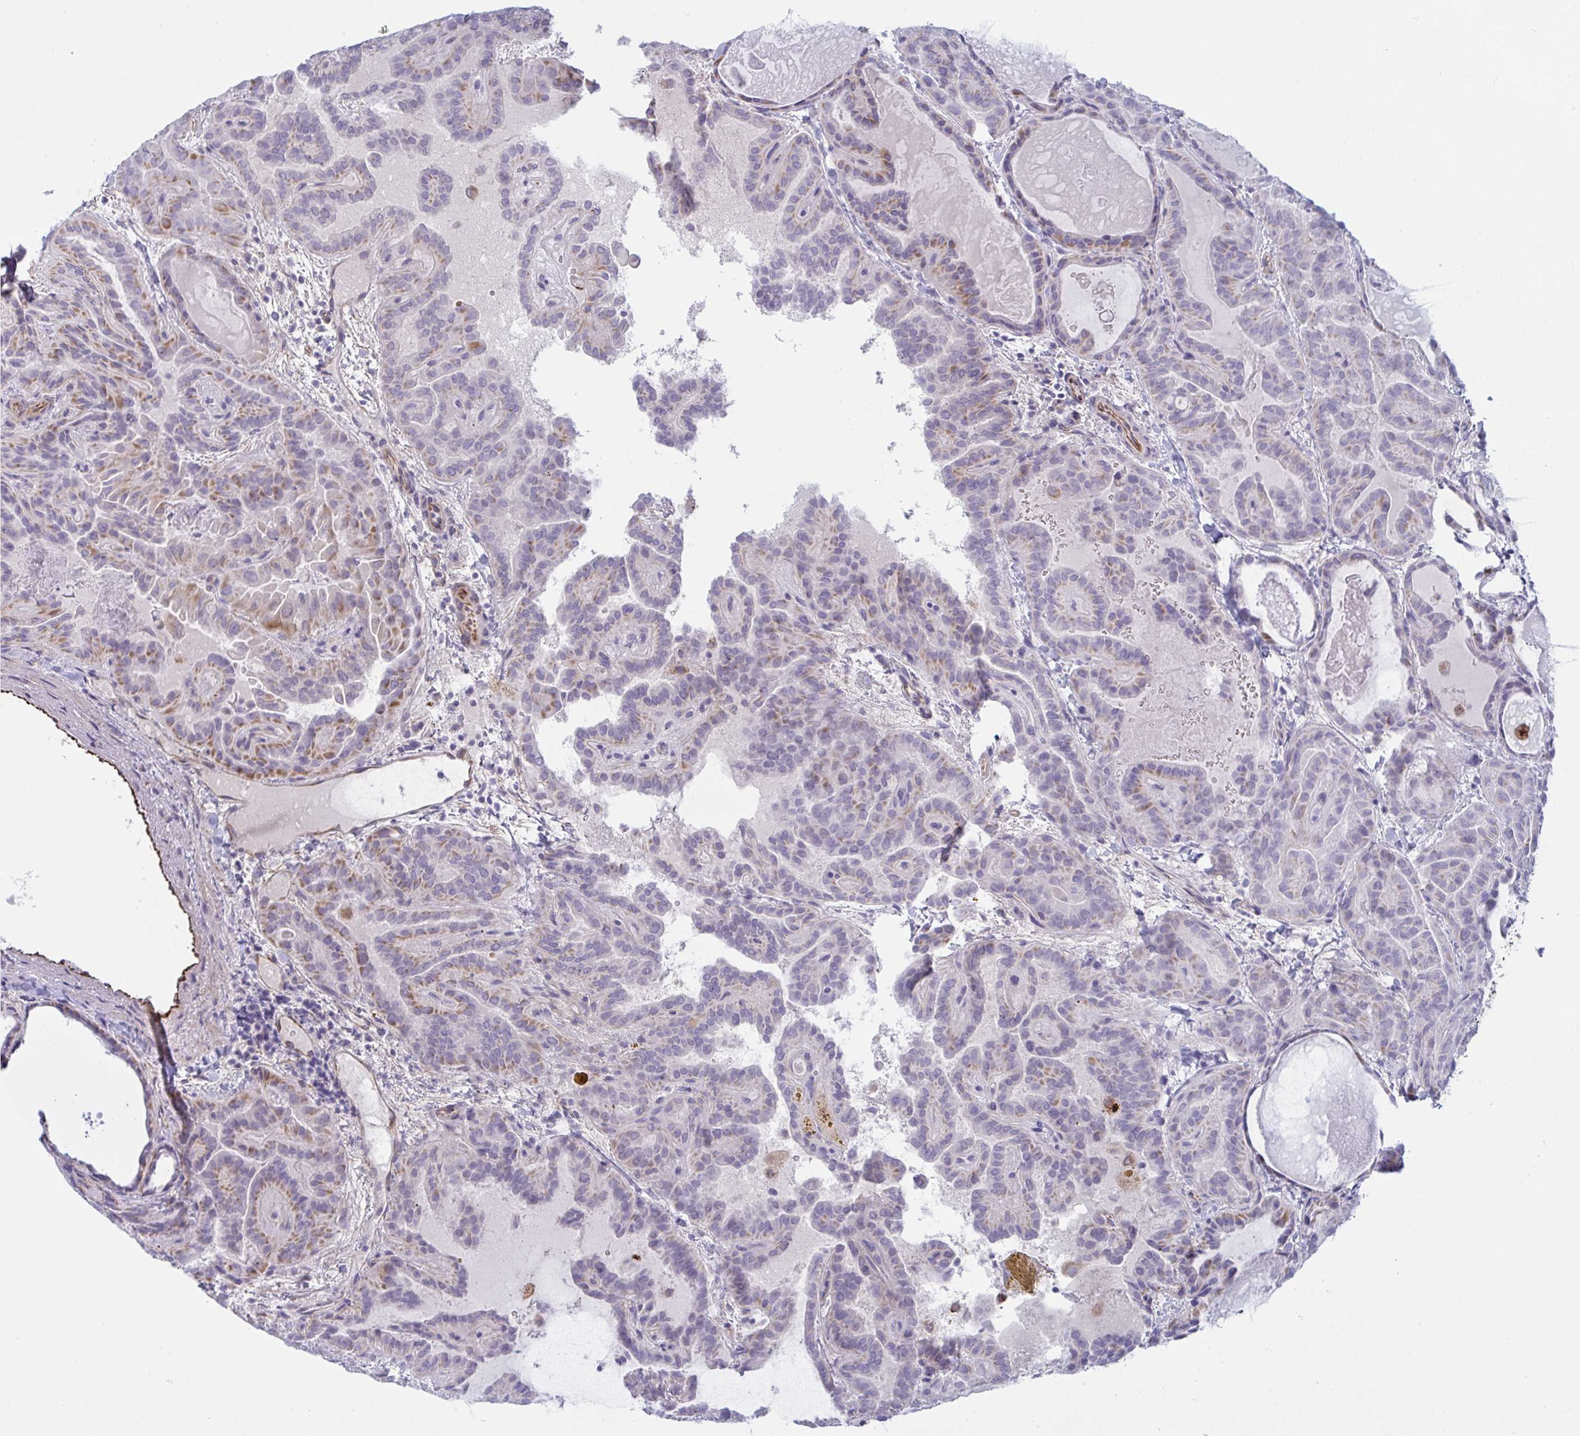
{"staining": {"intensity": "moderate", "quantity": "25%-75%", "location": "cytoplasmic/membranous"}, "tissue": "thyroid cancer", "cell_type": "Tumor cells", "image_type": "cancer", "snomed": [{"axis": "morphology", "description": "Papillary adenocarcinoma, NOS"}, {"axis": "topography", "description": "Thyroid gland"}], "caption": "Brown immunohistochemical staining in thyroid papillary adenocarcinoma displays moderate cytoplasmic/membranous staining in about 25%-75% of tumor cells.", "gene": "DCBLD1", "patient": {"sex": "female", "age": 46}}